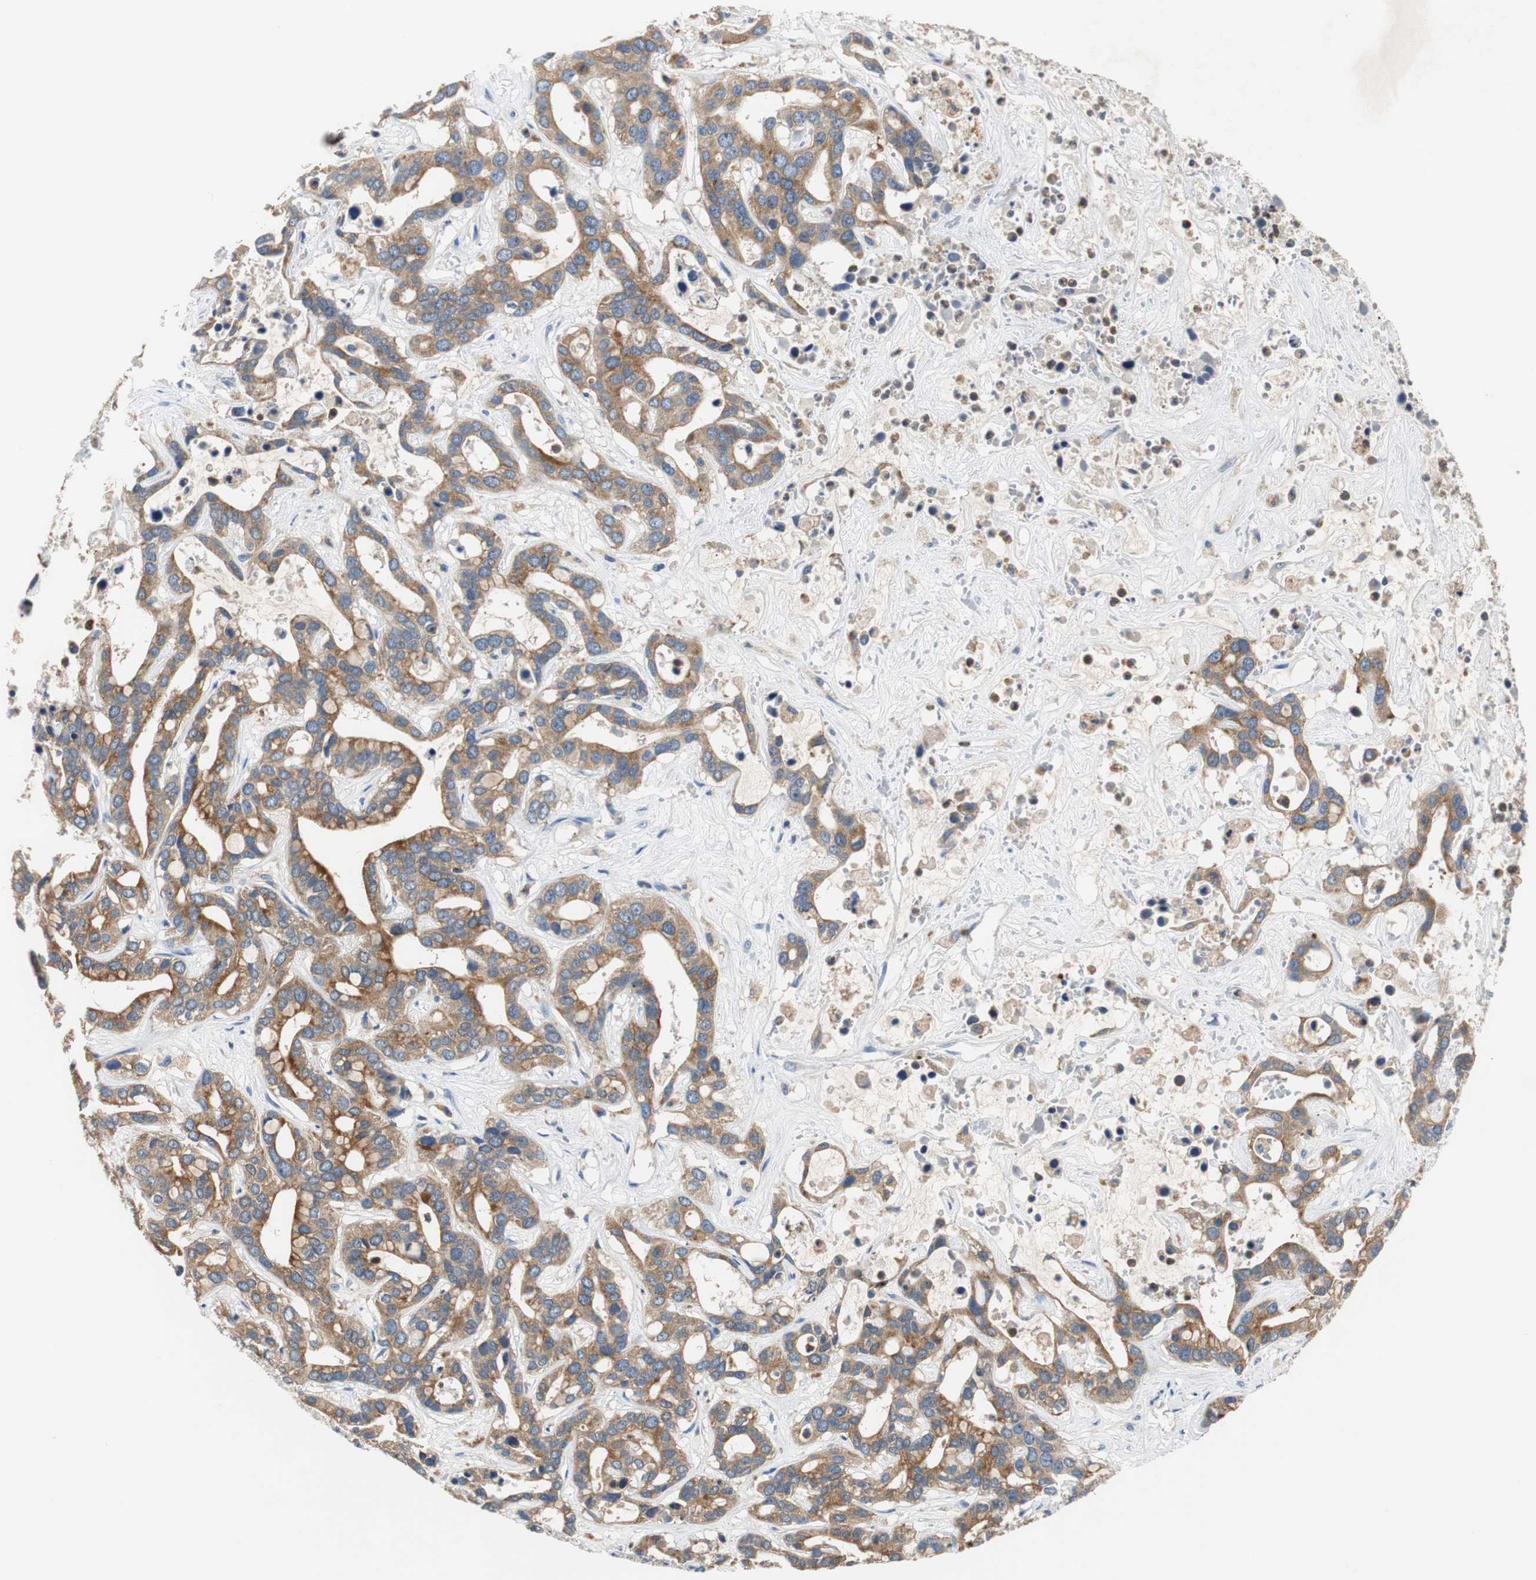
{"staining": {"intensity": "strong", "quantity": ">75%", "location": "cytoplasmic/membranous"}, "tissue": "liver cancer", "cell_type": "Tumor cells", "image_type": "cancer", "snomed": [{"axis": "morphology", "description": "Cholangiocarcinoma"}, {"axis": "topography", "description": "Liver"}], "caption": "Human liver cancer (cholangiocarcinoma) stained for a protein (brown) reveals strong cytoplasmic/membranous positive positivity in approximately >75% of tumor cells.", "gene": "VAMP8", "patient": {"sex": "female", "age": 65}}